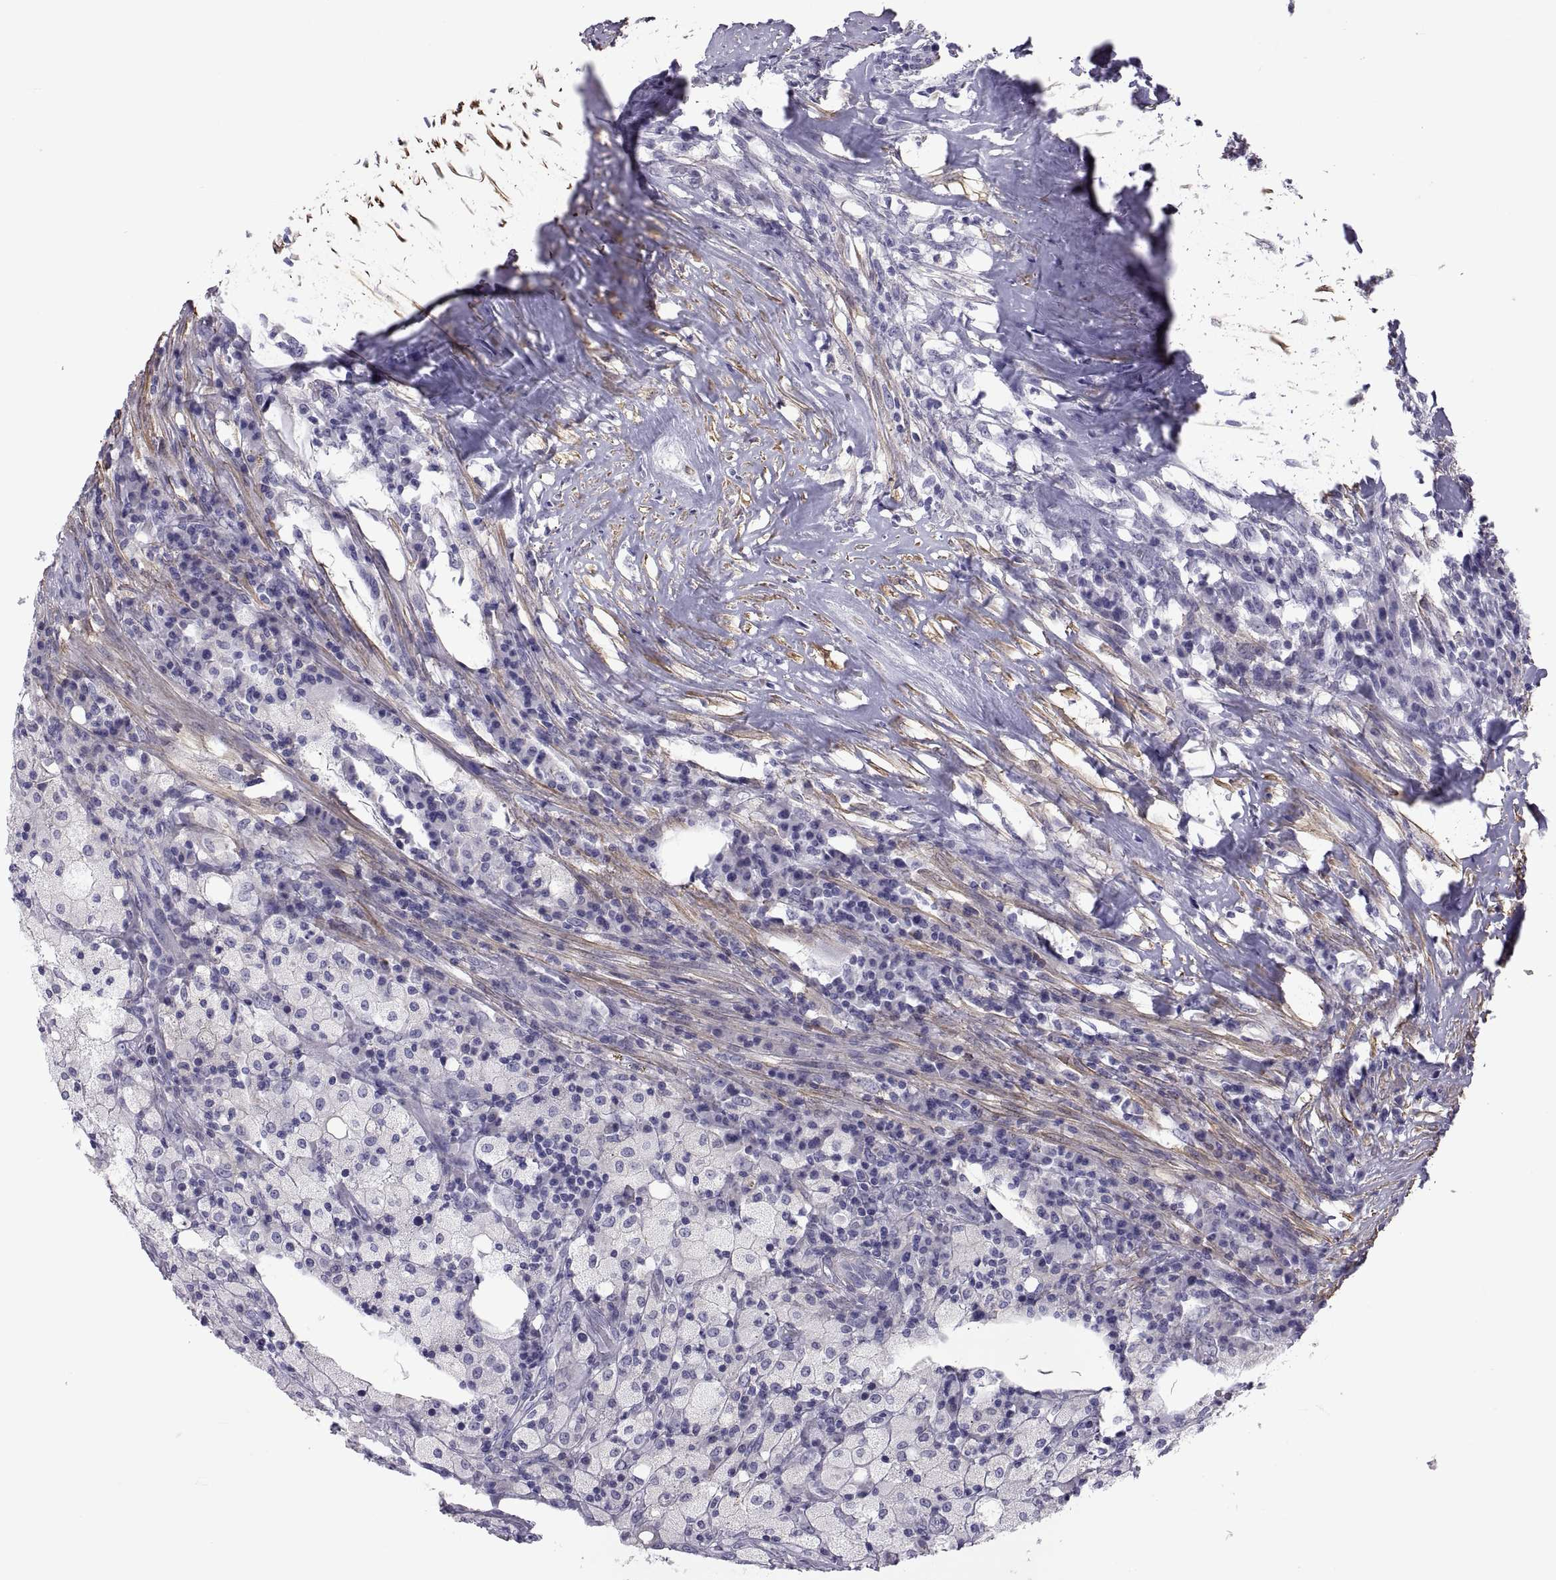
{"staining": {"intensity": "negative", "quantity": "none", "location": "none"}, "tissue": "testis cancer", "cell_type": "Tumor cells", "image_type": "cancer", "snomed": [{"axis": "morphology", "description": "Necrosis, NOS"}, {"axis": "morphology", "description": "Carcinoma, Embryonal, NOS"}, {"axis": "topography", "description": "Testis"}], "caption": "Testis cancer (embryonal carcinoma) was stained to show a protein in brown. There is no significant positivity in tumor cells. (Stains: DAB IHC with hematoxylin counter stain, Microscopy: brightfield microscopy at high magnification).", "gene": "MAGEB1", "patient": {"sex": "male", "age": 19}}